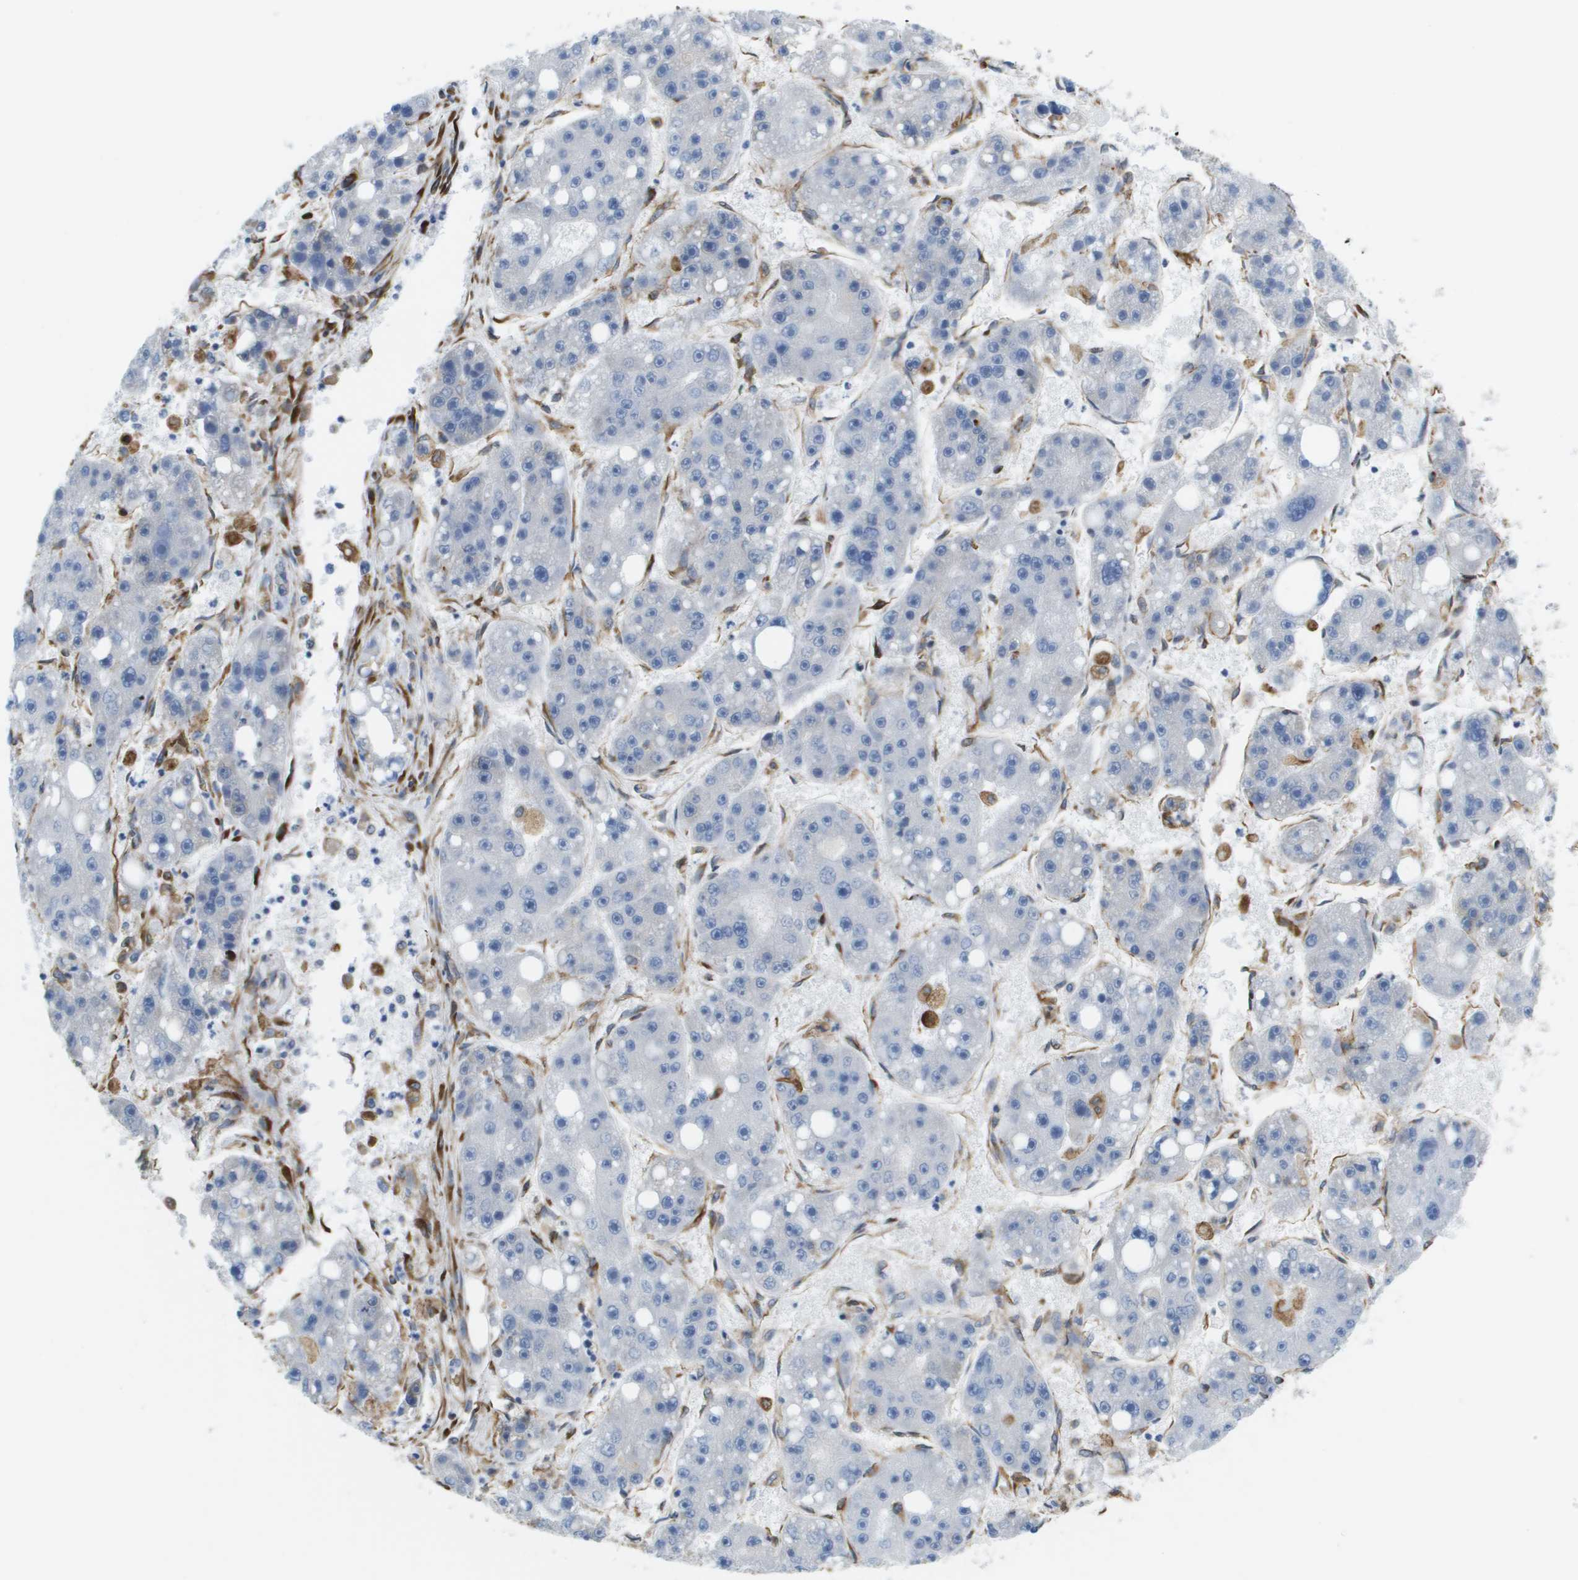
{"staining": {"intensity": "negative", "quantity": "none", "location": "none"}, "tissue": "liver cancer", "cell_type": "Tumor cells", "image_type": "cancer", "snomed": [{"axis": "morphology", "description": "Carcinoma, Hepatocellular, NOS"}, {"axis": "topography", "description": "Liver"}], "caption": "This is an immunohistochemistry (IHC) photomicrograph of liver hepatocellular carcinoma. There is no positivity in tumor cells.", "gene": "ST3GAL2", "patient": {"sex": "female", "age": 61}}